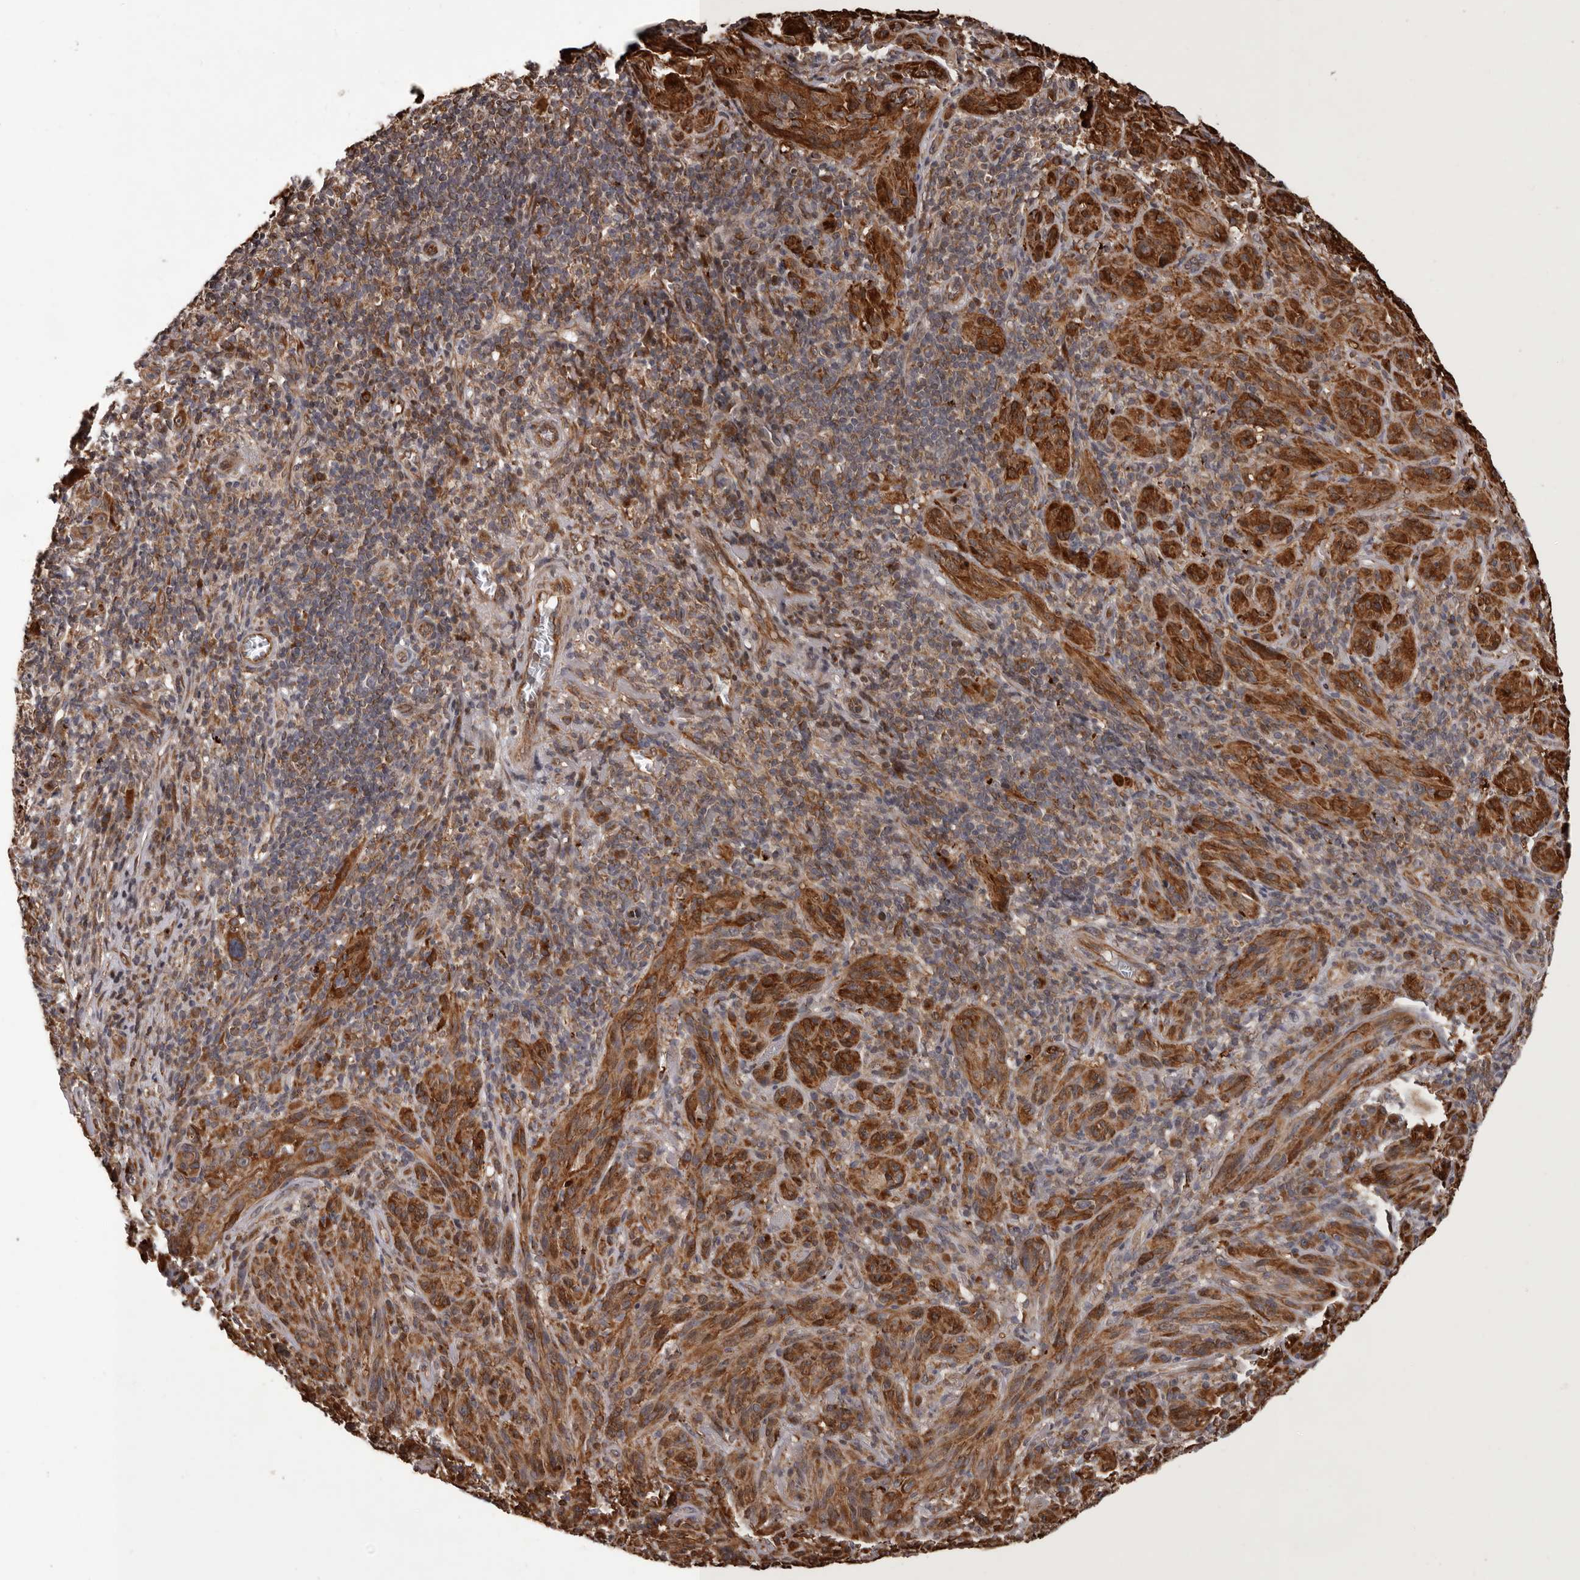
{"staining": {"intensity": "strong", "quantity": ">75%", "location": "cytoplasmic/membranous"}, "tissue": "melanoma", "cell_type": "Tumor cells", "image_type": "cancer", "snomed": [{"axis": "morphology", "description": "Malignant melanoma, NOS"}, {"axis": "topography", "description": "Skin of head"}], "caption": "Immunohistochemistry (IHC) of melanoma shows high levels of strong cytoplasmic/membranous positivity in approximately >75% of tumor cells.", "gene": "GADD45B", "patient": {"sex": "male", "age": 96}}